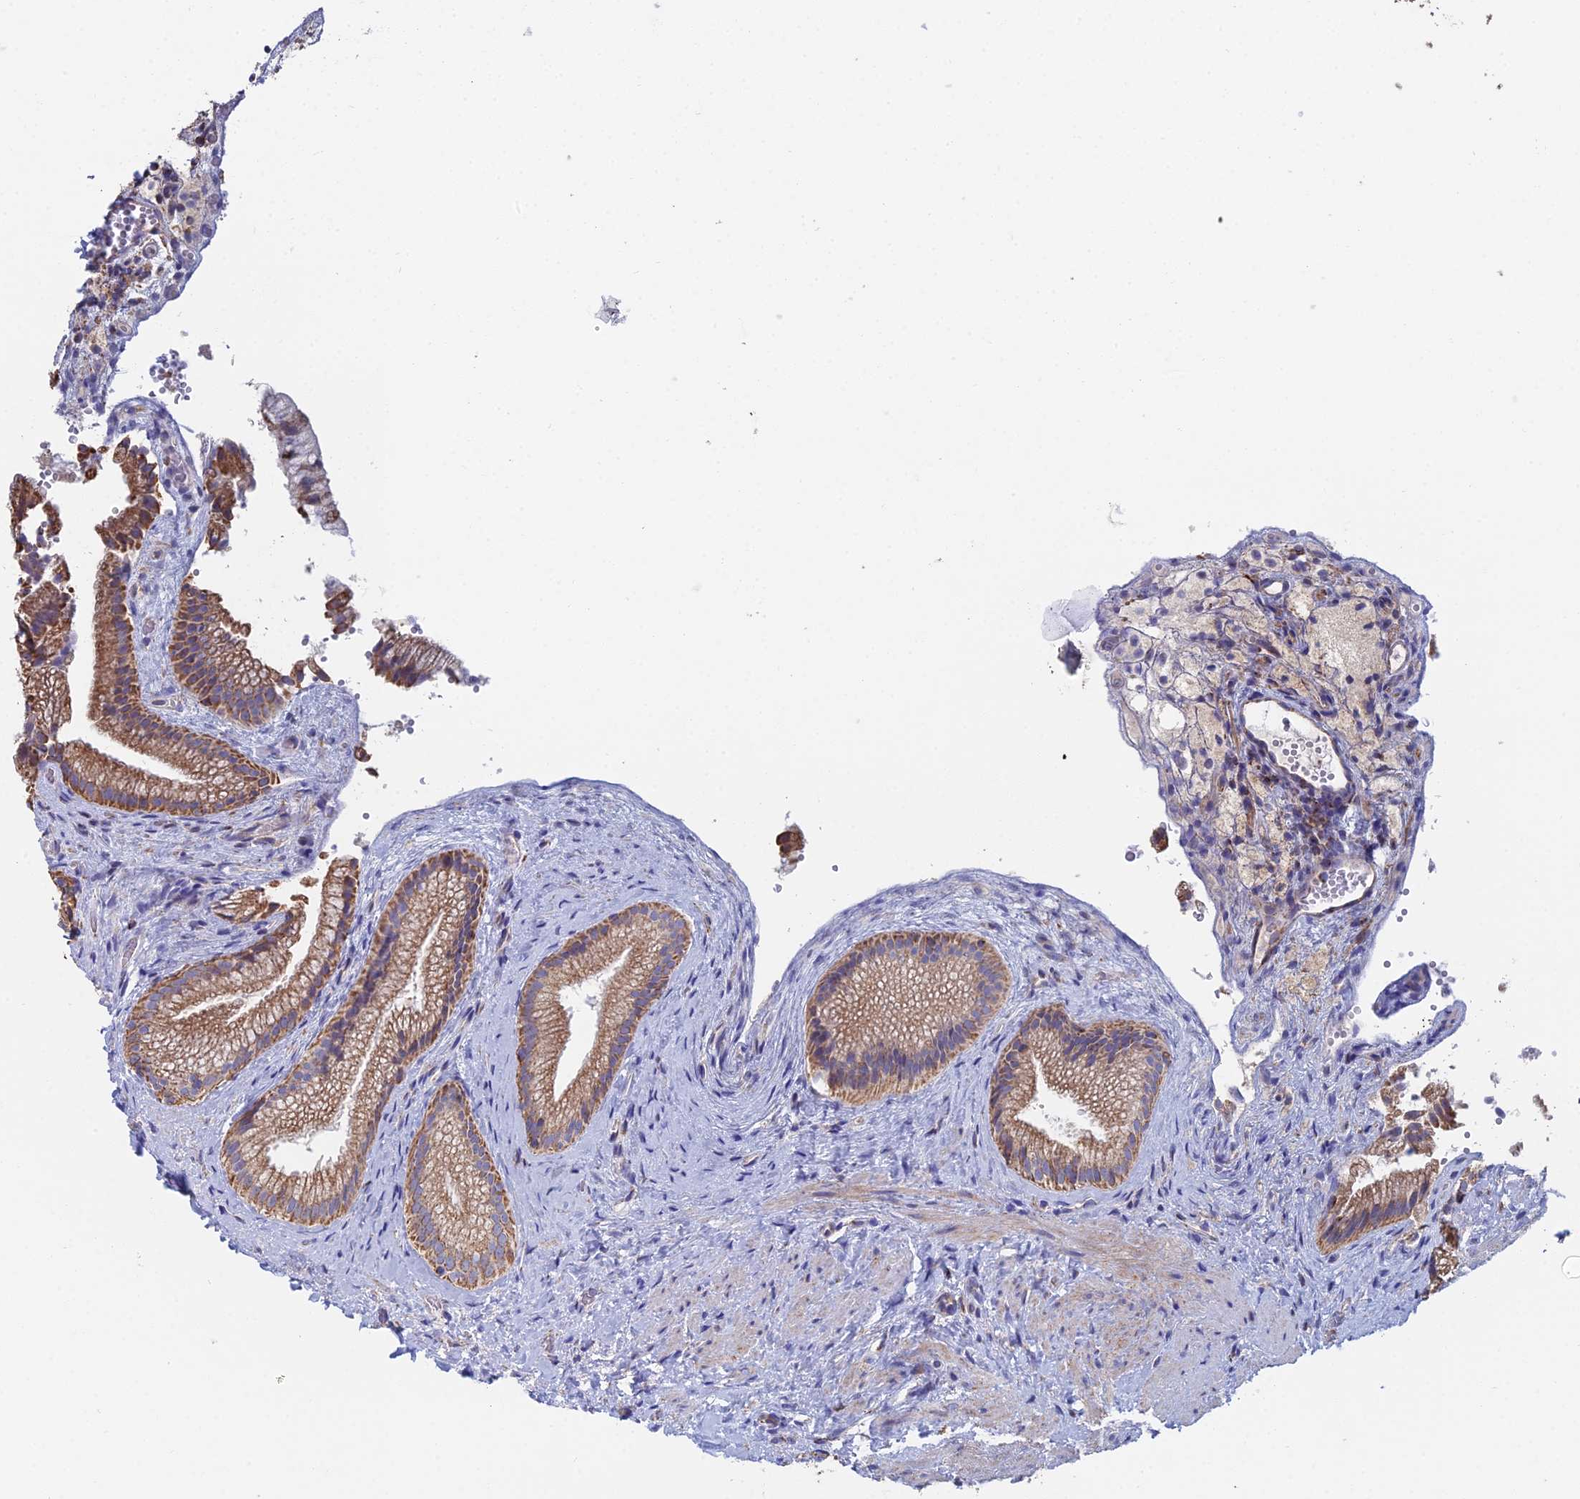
{"staining": {"intensity": "moderate", "quantity": ">75%", "location": "cytoplasmic/membranous"}, "tissue": "gallbladder", "cell_type": "Glandular cells", "image_type": "normal", "snomed": [{"axis": "morphology", "description": "Normal tissue, NOS"}, {"axis": "morphology", "description": "Inflammation, NOS"}, {"axis": "topography", "description": "Gallbladder"}], "caption": "This is a micrograph of immunohistochemistry (IHC) staining of unremarkable gallbladder, which shows moderate staining in the cytoplasmic/membranous of glandular cells.", "gene": "SPOCK2", "patient": {"sex": "male", "age": 51}}